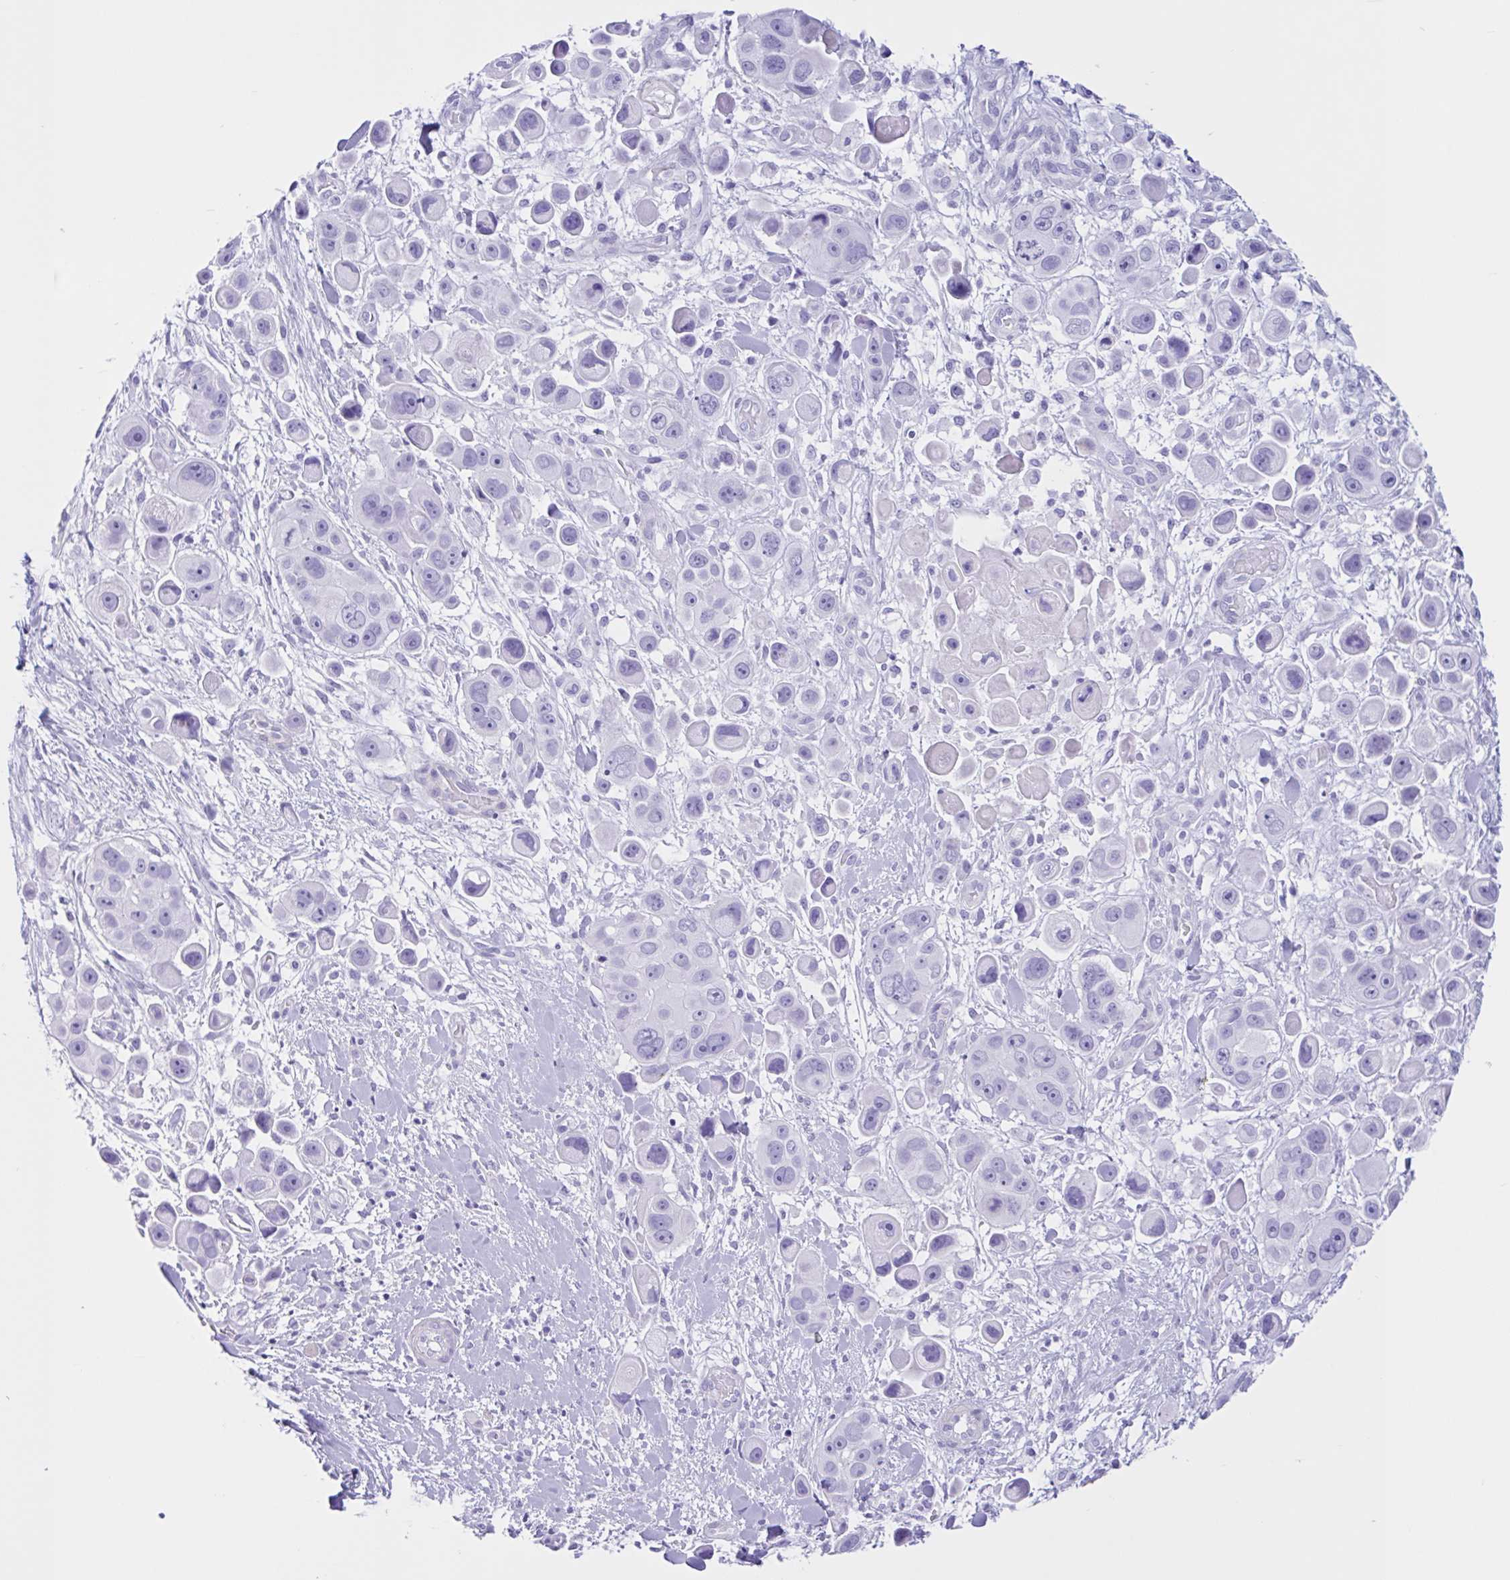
{"staining": {"intensity": "negative", "quantity": "none", "location": "none"}, "tissue": "skin cancer", "cell_type": "Tumor cells", "image_type": "cancer", "snomed": [{"axis": "morphology", "description": "Squamous cell carcinoma, NOS"}, {"axis": "topography", "description": "Skin"}], "caption": "Immunohistochemistry histopathology image of neoplastic tissue: squamous cell carcinoma (skin) stained with DAB demonstrates no significant protein staining in tumor cells.", "gene": "IAPP", "patient": {"sex": "male", "age": 67}}